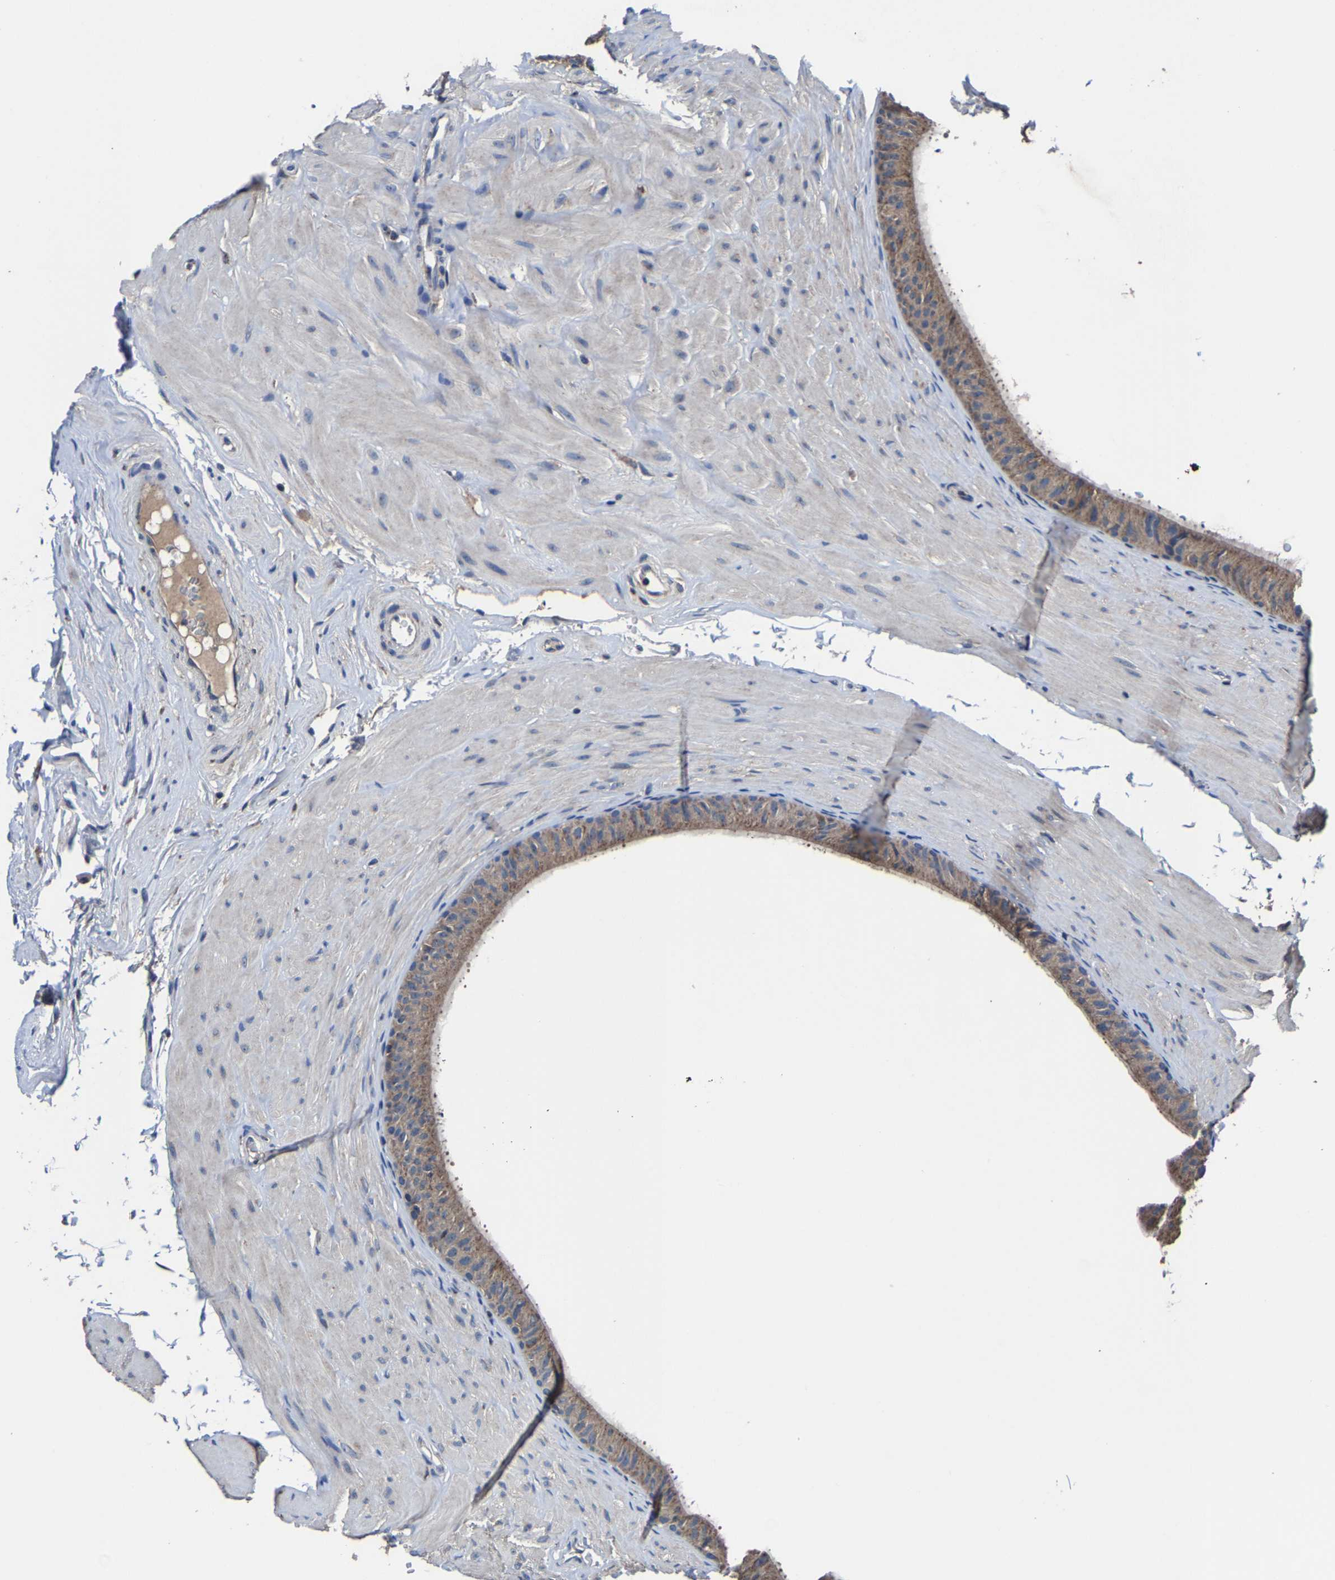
{"staining": {"intensity": "weak", "quantity": ">75%", "location": "cytoplasmic/membranous"}, "tissue": "epididymis", "cell_type": "Glandular cells", "image_type": "normal", "snomed": [{"axis": "morphology", "description": "Normal tissue, NOS"}, {"axis": "topography", "description": "Epididymis"}], "caption": "The photomicrograph reveals a brown stain indicating the presence of a protein in the cytoplasmic/membranous of glandular cells in epididymis.", "gene": "ZCCHC7", "patient": {"sex": "male", "age": 34}}